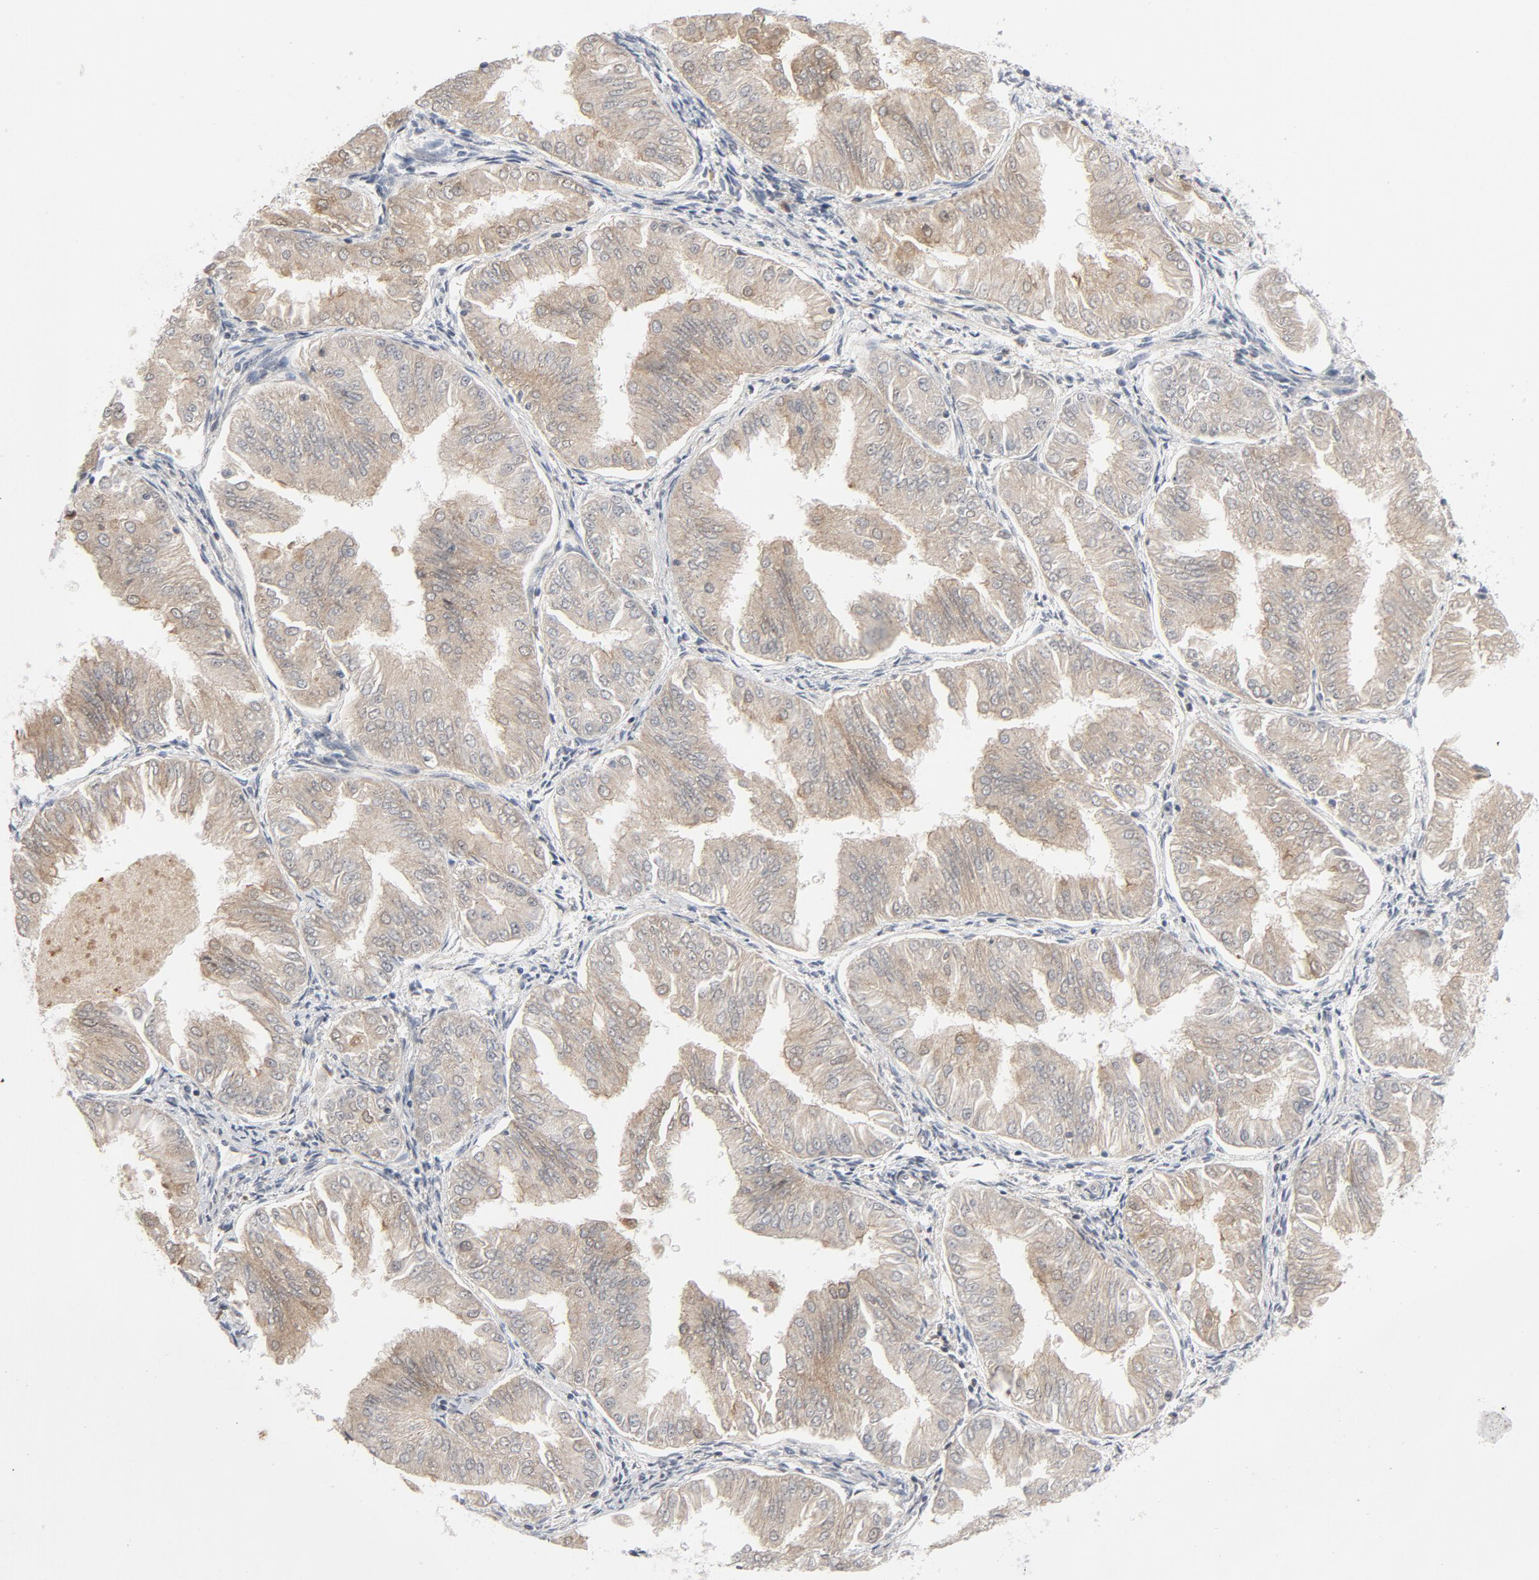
{"staining": {"intensity": "weak", "quantity": "25%-75%", "location": "cytoplasmic/membranous"}, "tissue": "endometrial cancer", "cell_type": "Tumor cells", "image_type": "cancer", "snomed": [{"axis": "morphology", "description": "Adenocarcinoma, NOS"}, {"axis": "topography", "description": "Endometrium"}], "caption": "A histopathology image of human adenocarcinoma (endometrial) stained for a protein shows weak cytoplasmic/membranous brown staining in tumor cells.", "gene": "TRADD", "patient": {"sex": "female", "age": 53}}